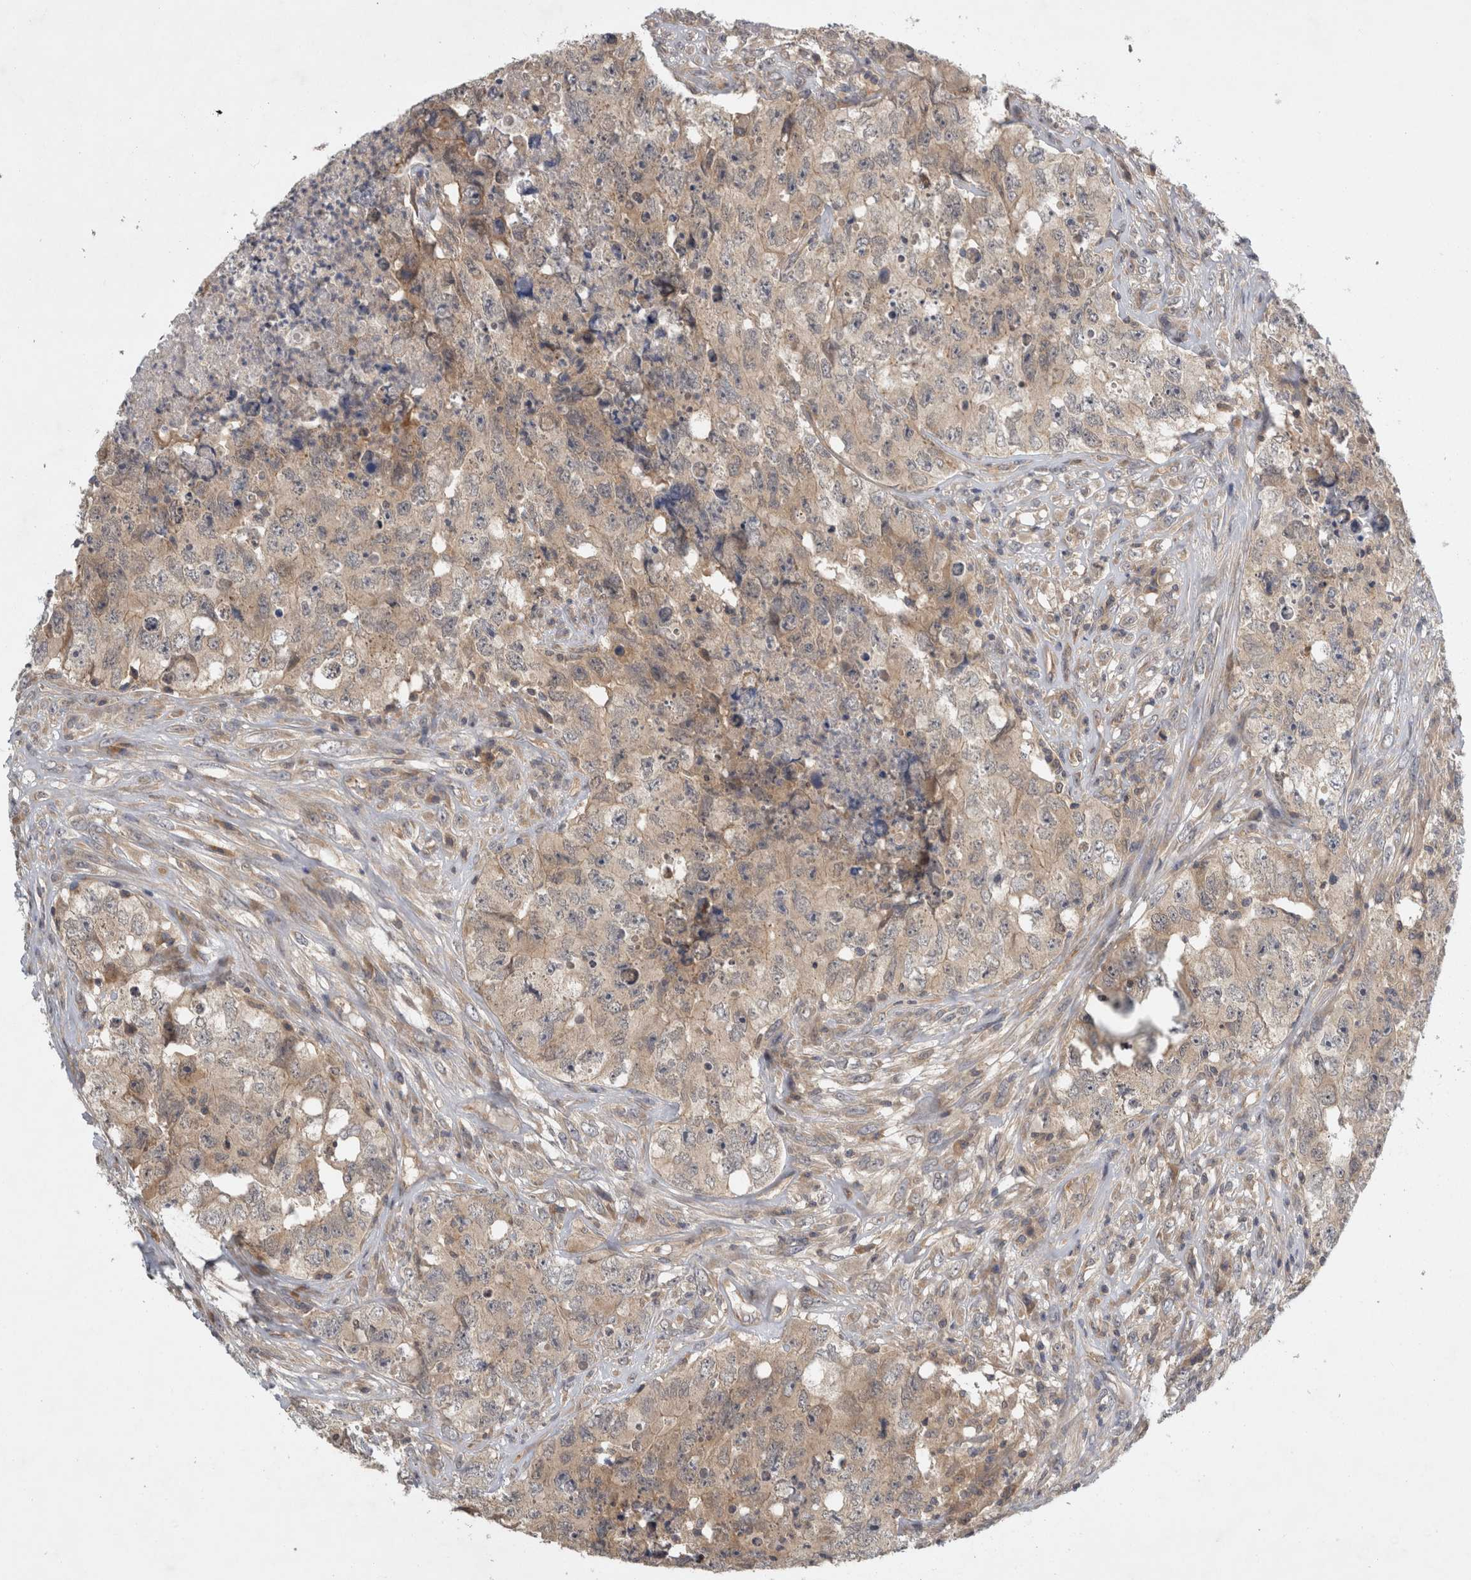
{"staining": {"intensity": "weak", "quantity": ">75%", "location": "cytoplasmic/membranous"}, "tissue": "testis cancer", "cell_type": "Tumor cells", "image_type": "cancer", "snomed": [{"axis": "morphology", "description": "Carcinoma, Embryonal, NOS"}, {"axis": "topography", "description": "Testis"}], "caption": "A low amount of weak cytoplasmic/membranous expression is appreciated in about >75% of tumor cells in testis cancer tissue.", "gene": "AASDHPPT", "patient": {"sex": "male", "age": 32}}